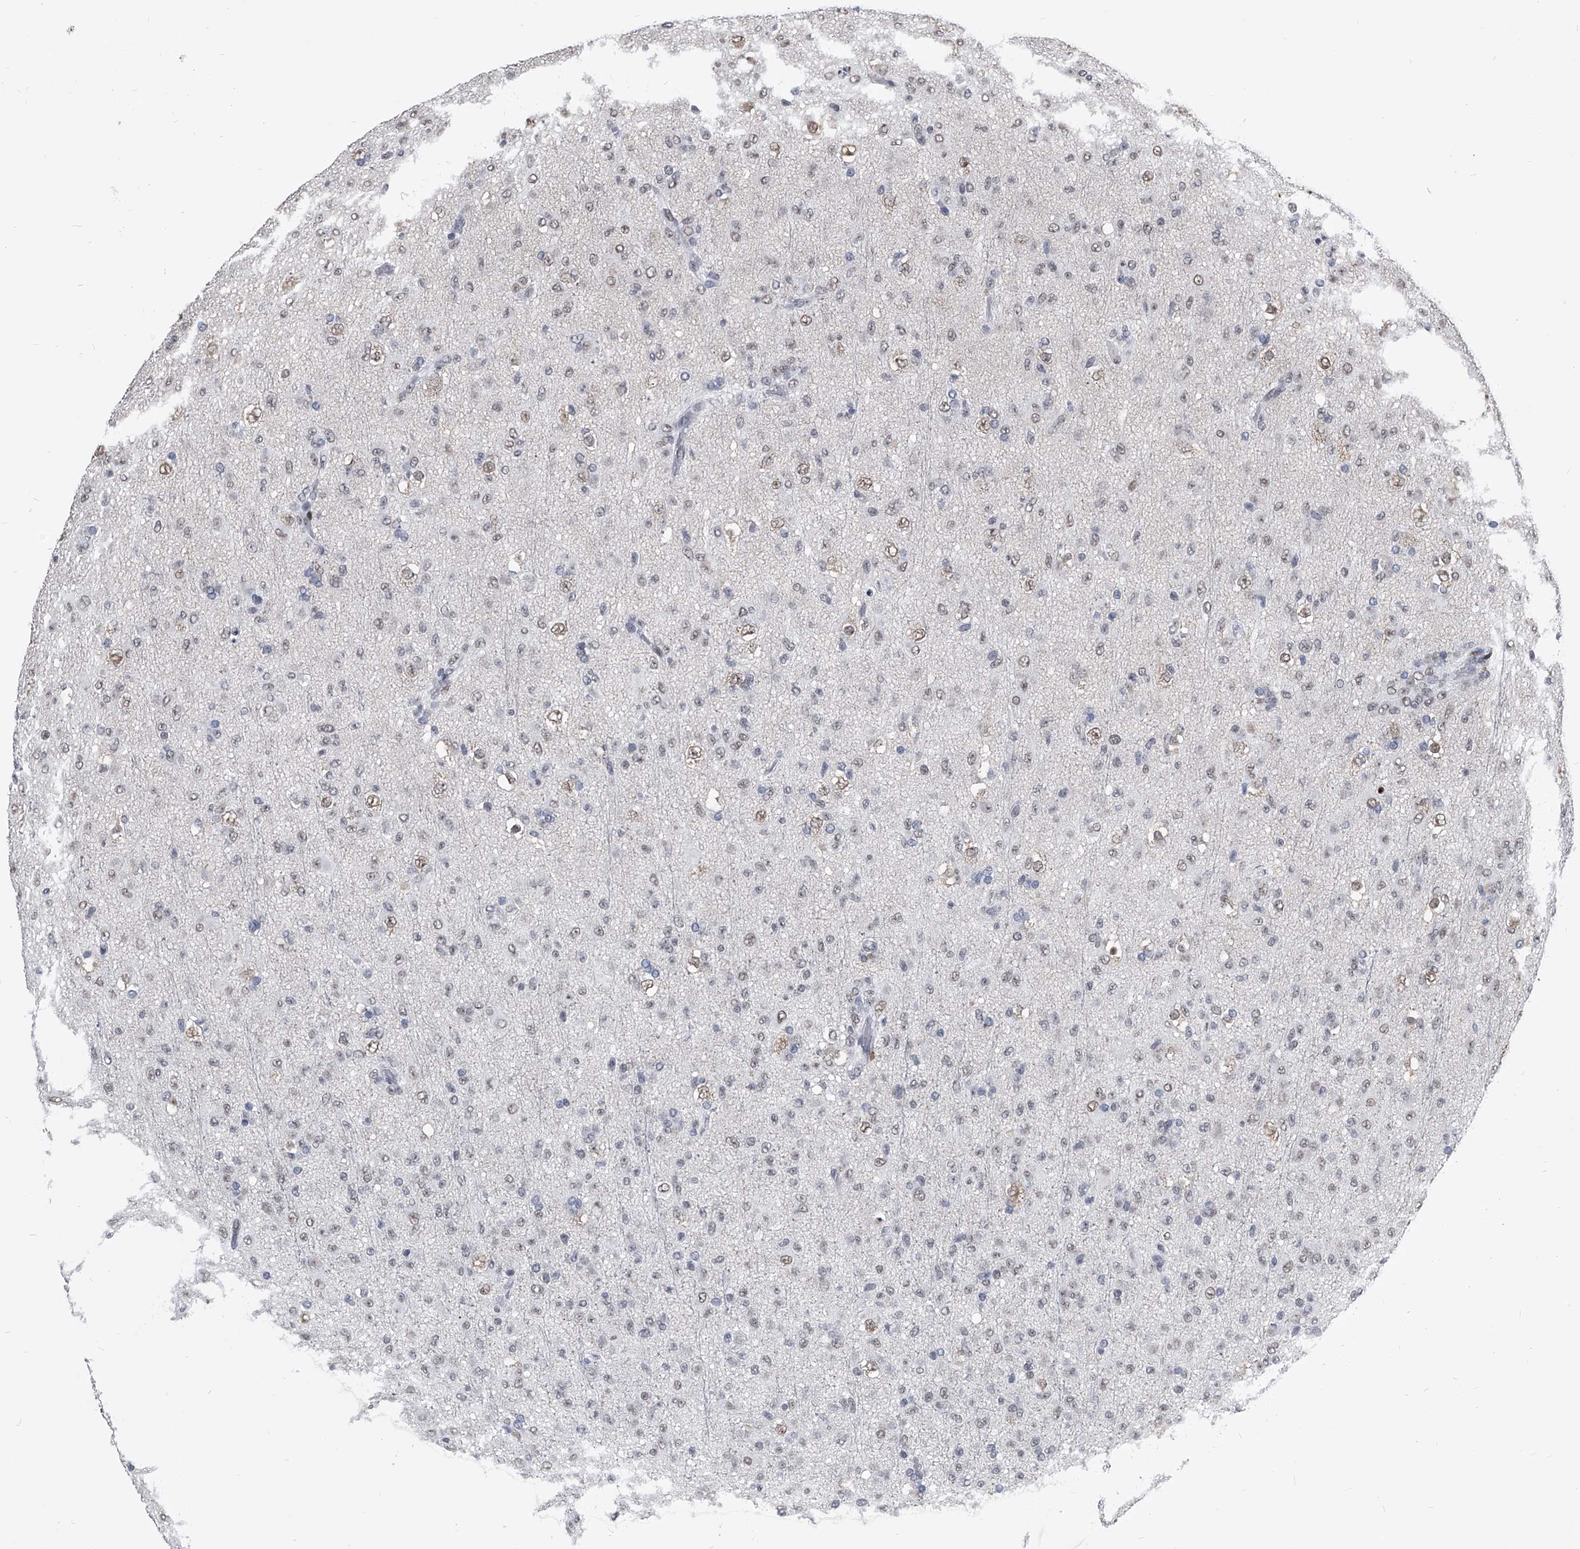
{"staining": {"intensity": "weak", "quantity": "25%-75%", "location": "nuclear"}, "tissue": "glioma", "cell_type": "Tumor cells", "image_type": "cancer", "snomed": [{"axis": "morphology", "description": "Glioma, malignant, Low grade"}, {"axis": "topography", "description": "Brain"}], "caption": "Immunohistochemical staining of human malignant glioma (low-grade) reveals low levels of weak nuclear protein positivity in about 25%-75% of tumor cells.", "gene": "CMTR1", "patient": {"sex": "male", "age": 65}}